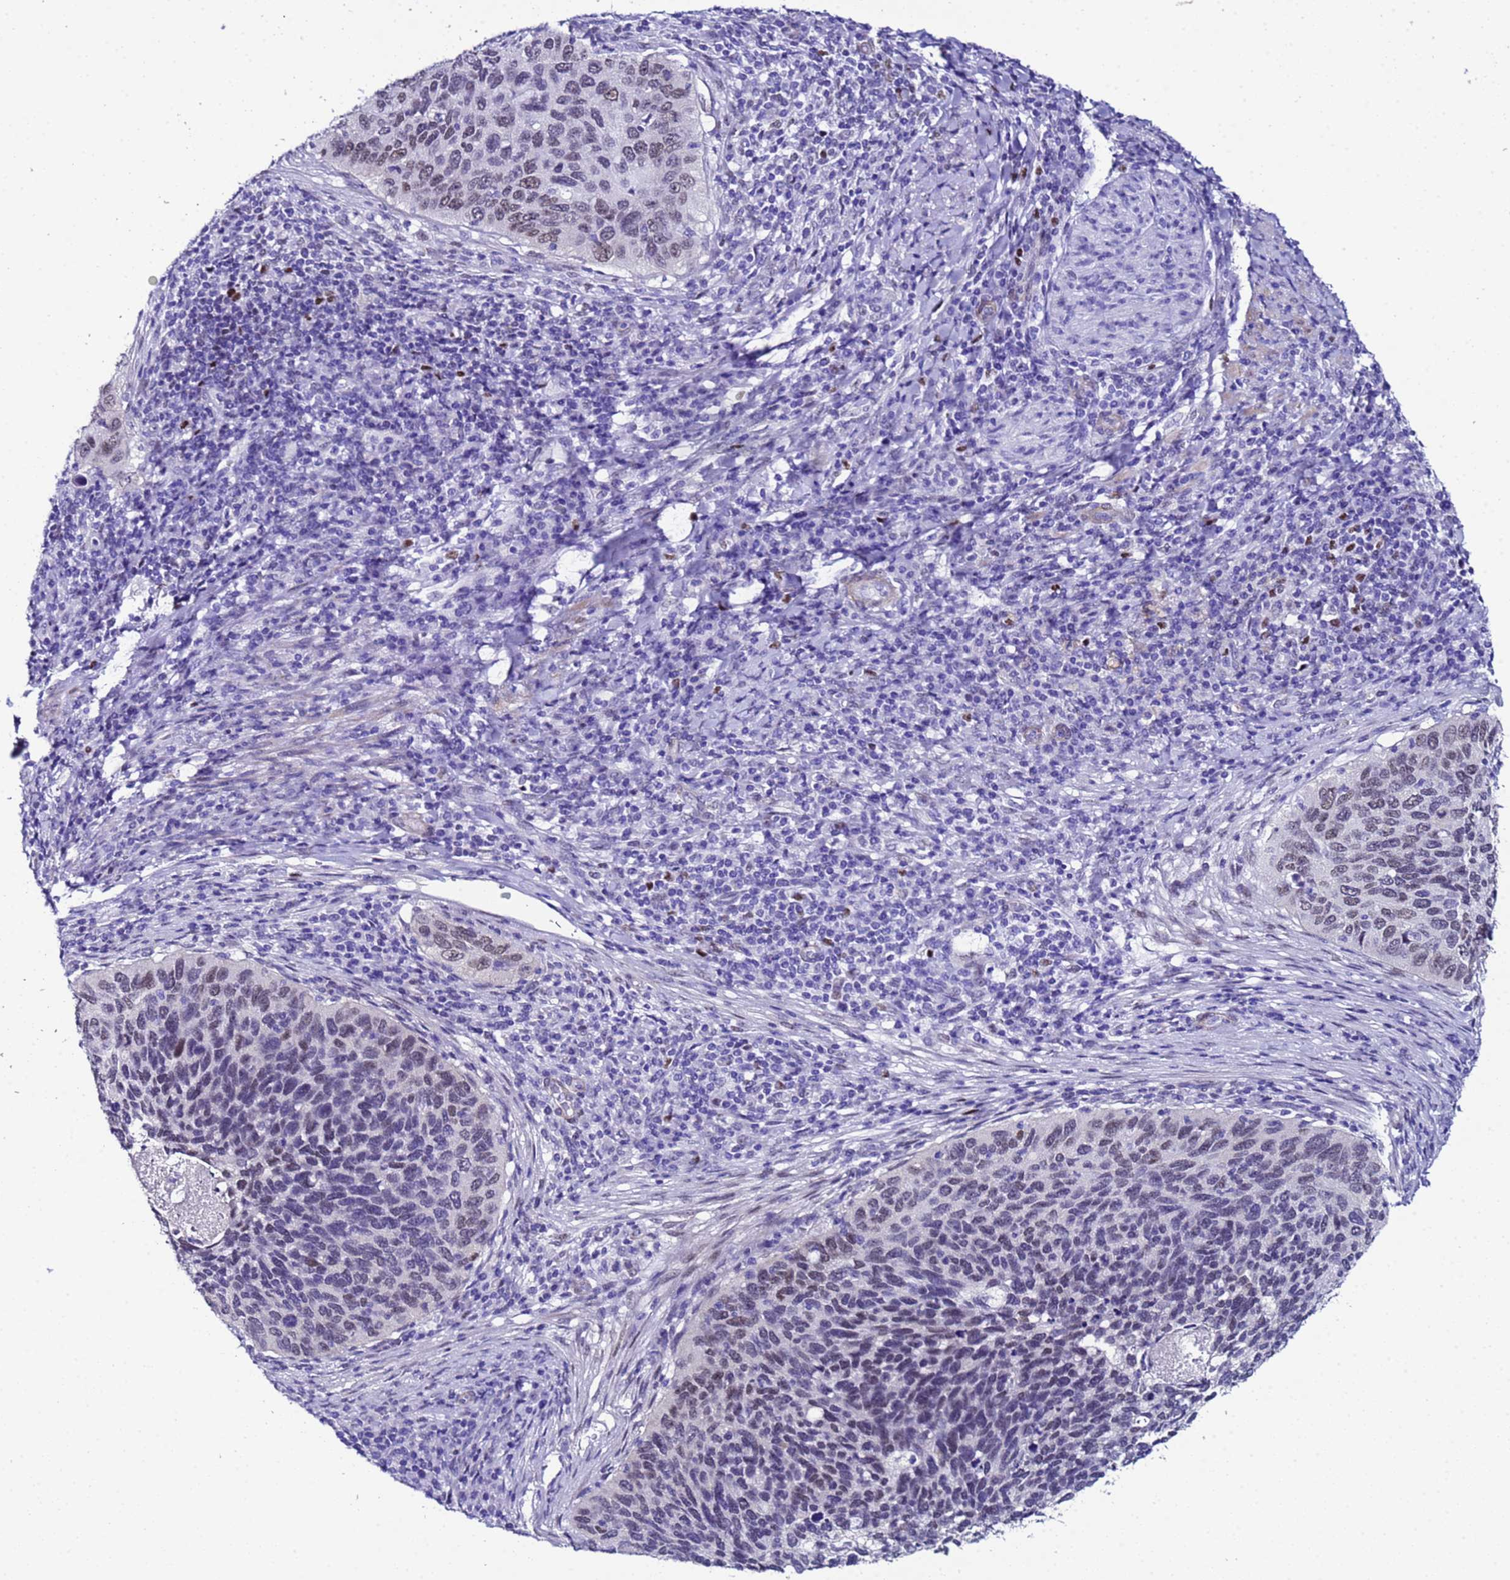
{"staining": {"intensity": "weak", "quantity": "25%-75%", "location": "nuclear"}, "tissue": "cervical cancer", "cell_type": "Tumor cells", "image_type": "cancer", "snomed": [{"axis": "morphology", "description": "Squamous cell carcinoma, NOS"}, {"axis": "topography", "description": "Cervix"}], "caption": "A photomicrograph of cervical cancer stained for a protein exhibits weak nuclear brown staining in tumor cells.", "gene": "BCL7A", "patient": {"sex": "female", "age": 38}}